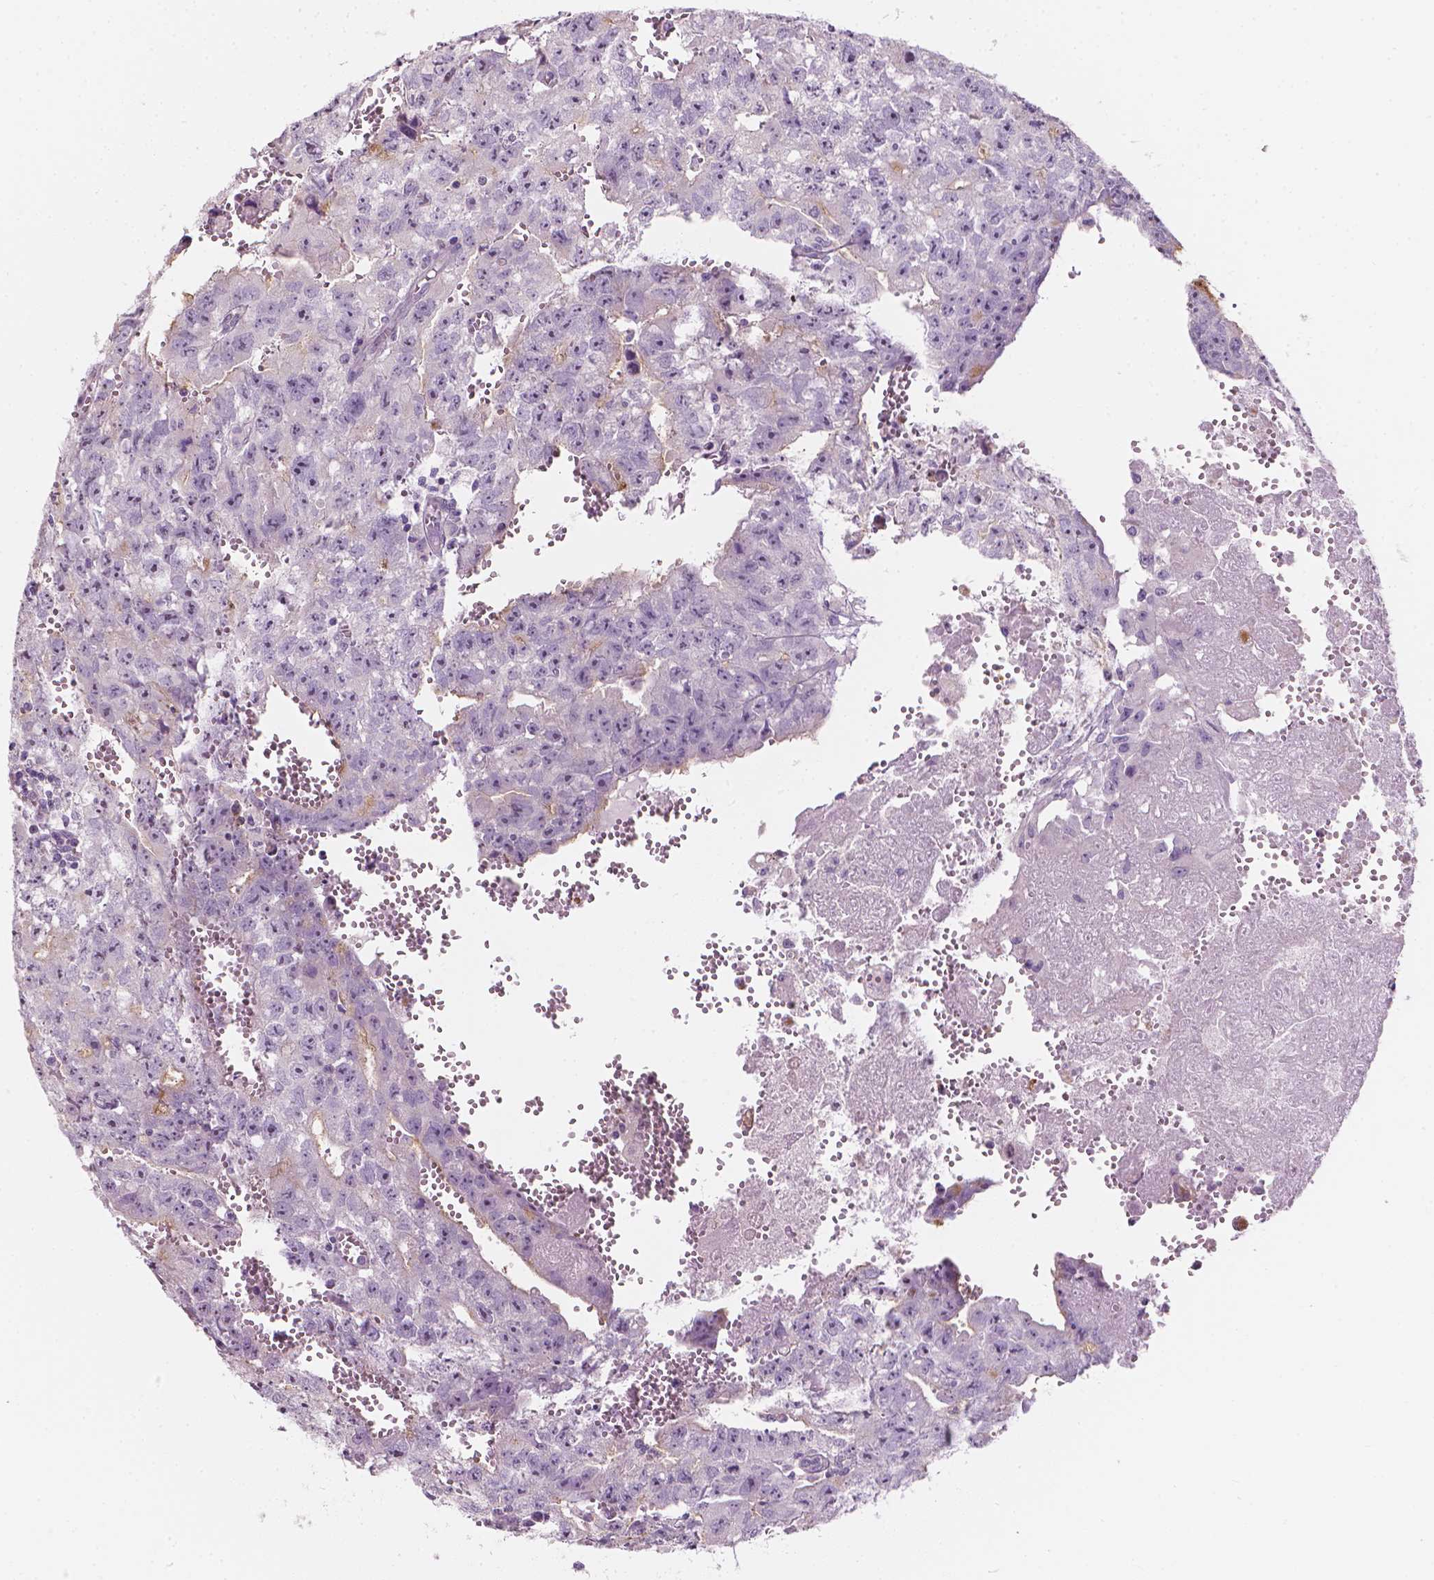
{"staining": {"intensity": "negative", "quantity": "none", "location": "none"}, "tissue": "testis cancer", "cell_type": "Tumor cells", "image_type": "cancer", "snomed": [{"axis": "morphology", "description": "Carcinoma, Embryonal, NOS"}, {"axis": "morphology", "description": "Teratoma, malignant, NOS"}, {"axis": "topography", "description": "Testis"}], "caption": "Tumor cells show no significant protein expression in testis cancer (embryonal carcinoma).", "gene": "GPRC5A", "patient": {"sex": "male", "age": 24}}